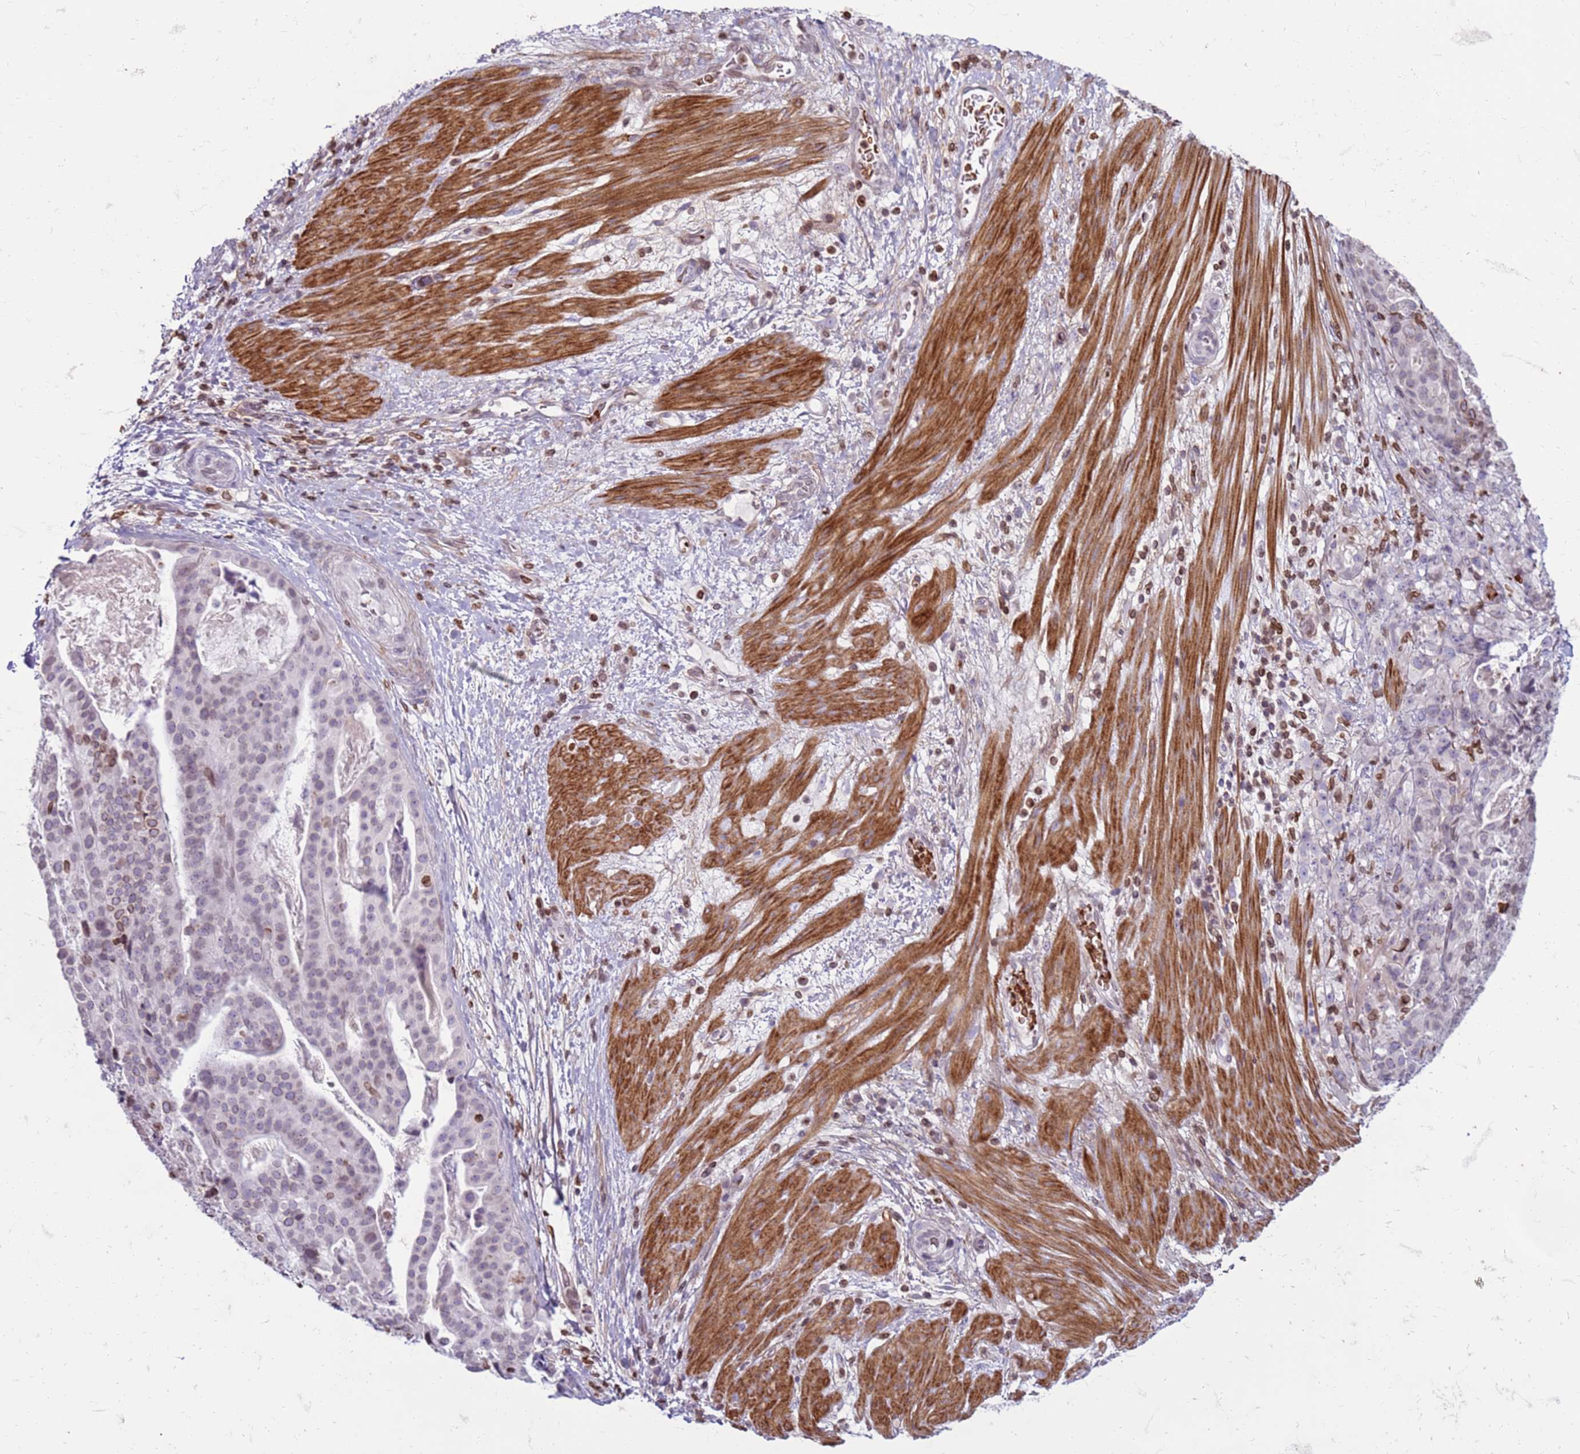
{"staining": {"intensity": "weak", "quantity": "<25%", "location": "cytoplasmic/membranous,nuclear"}, "tissue": "stomach cancer", "cell_type": "Tumor cells", "image_type": "cancer", "snomed": [{"axis": "morphology", "description": "Adenocarcinoma, NOS"}, {"axis": "topography", "description": "Stomach"}], "caption": "The micrograph exhibits no staining of tumor cells in adenocarcinoma (stomach).", "gene": "METTL25B", "patient": {"sex": "male", "age": 48}}